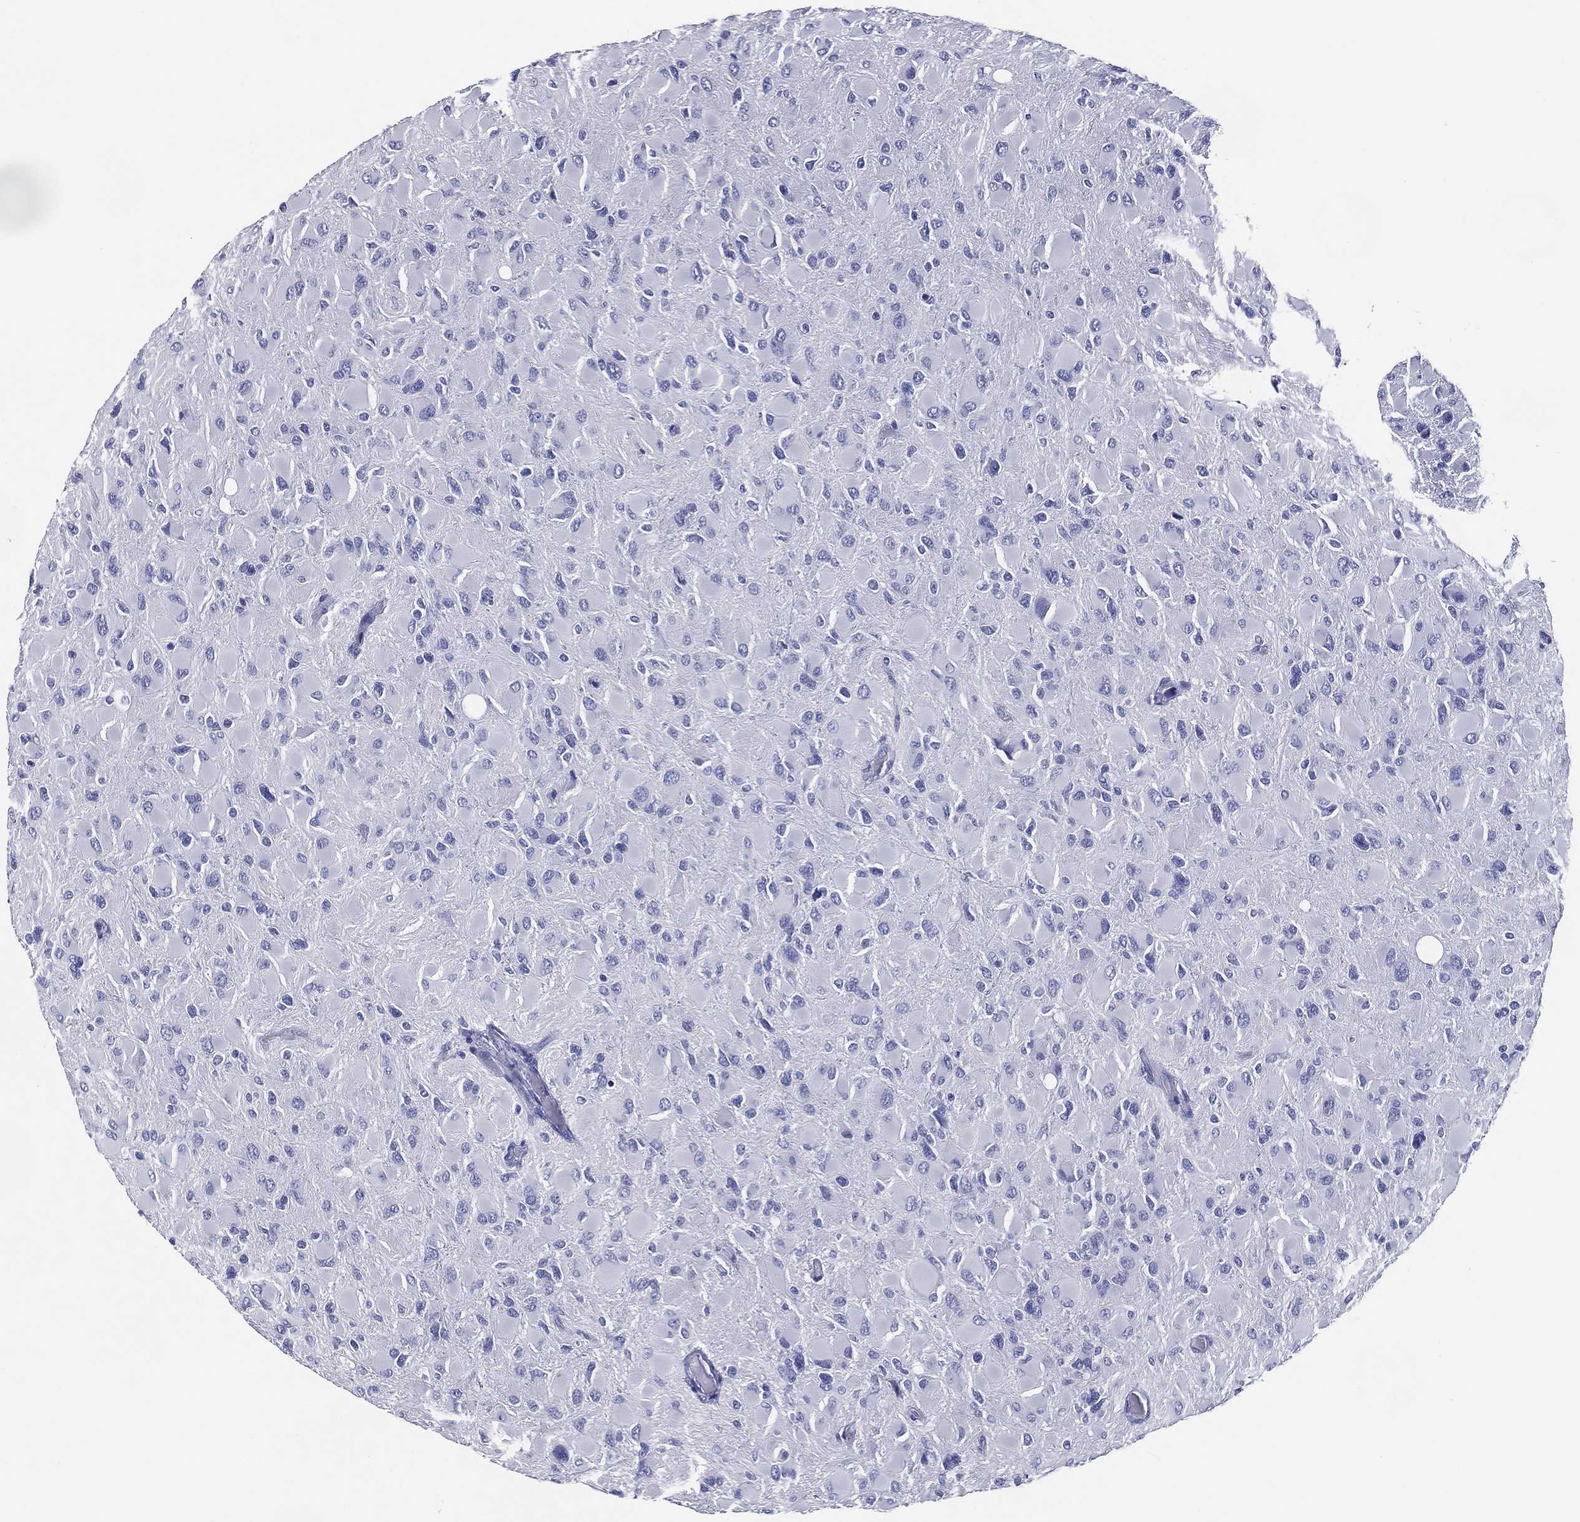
{"staining": {"intensity": "negative", "quantity": "none", "location": "none"}, "tissue": "glioma", "cell_type": "Tumor cells", "image_type": "cancer", "snomed": [{"axis": "morphology", "description": "Glioma, malignant, High grade"}, {"axis": "topography", "description": "Cerebral cortex"}], "caption": "This is an immunohistochemistry image of human glioma. There is no positivity in tumor cells.", "gene": "ACE2", "patient": {"sex": "female", "age": 36}}